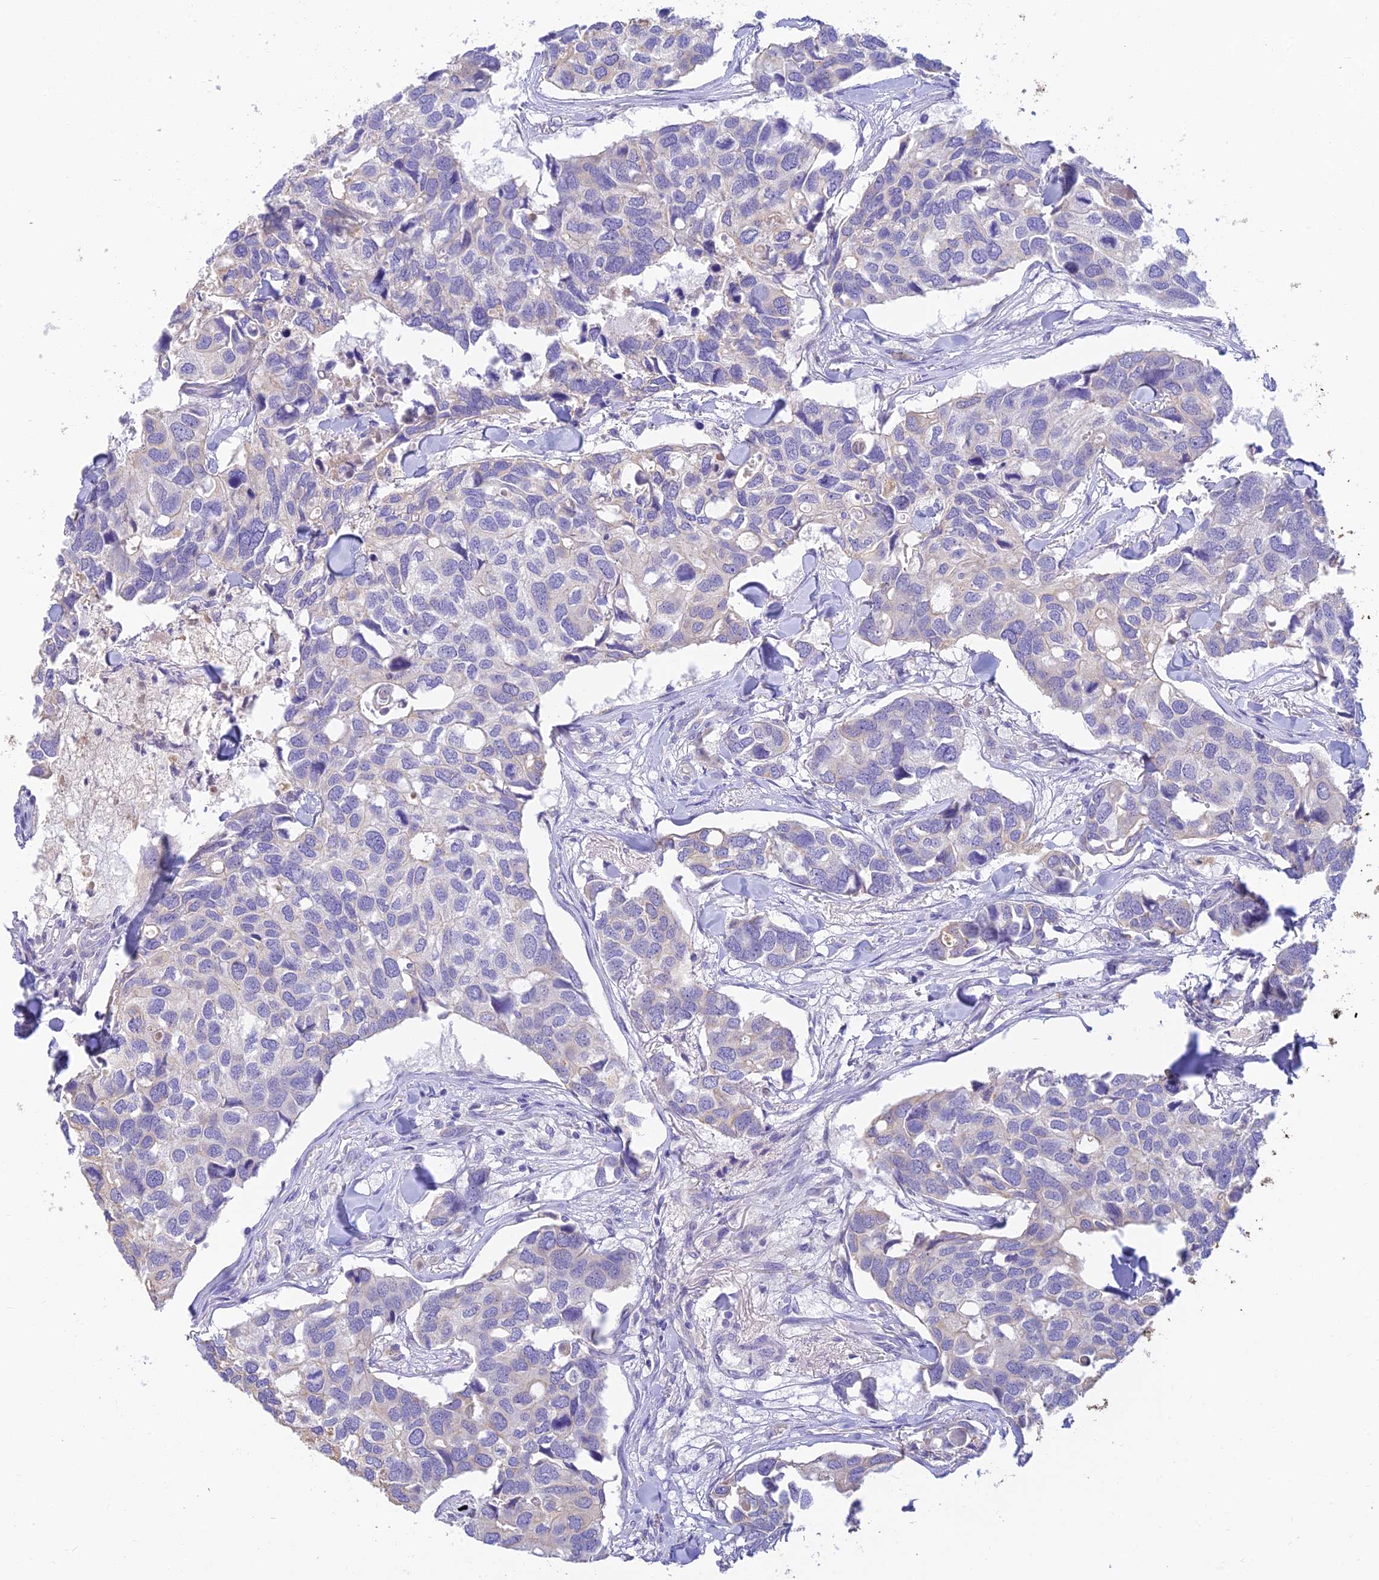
{"staining": {"intensity": "negative", "quantity": "none", "location": "none"}, "tissue": "breast cancer", "cell_type": "Tumor cells", "image_type": "cancer", "snomed": [{"axis": "morphology", "description": "Duct carcinoma"}, {"axis": "topography", "description": "Breast"}], "caption": "An image of breast cancer stained for a protein displays no brown staining in tumor cells.", "gene": "INTS13", "patient": {"sex": "female", "age": 83}}